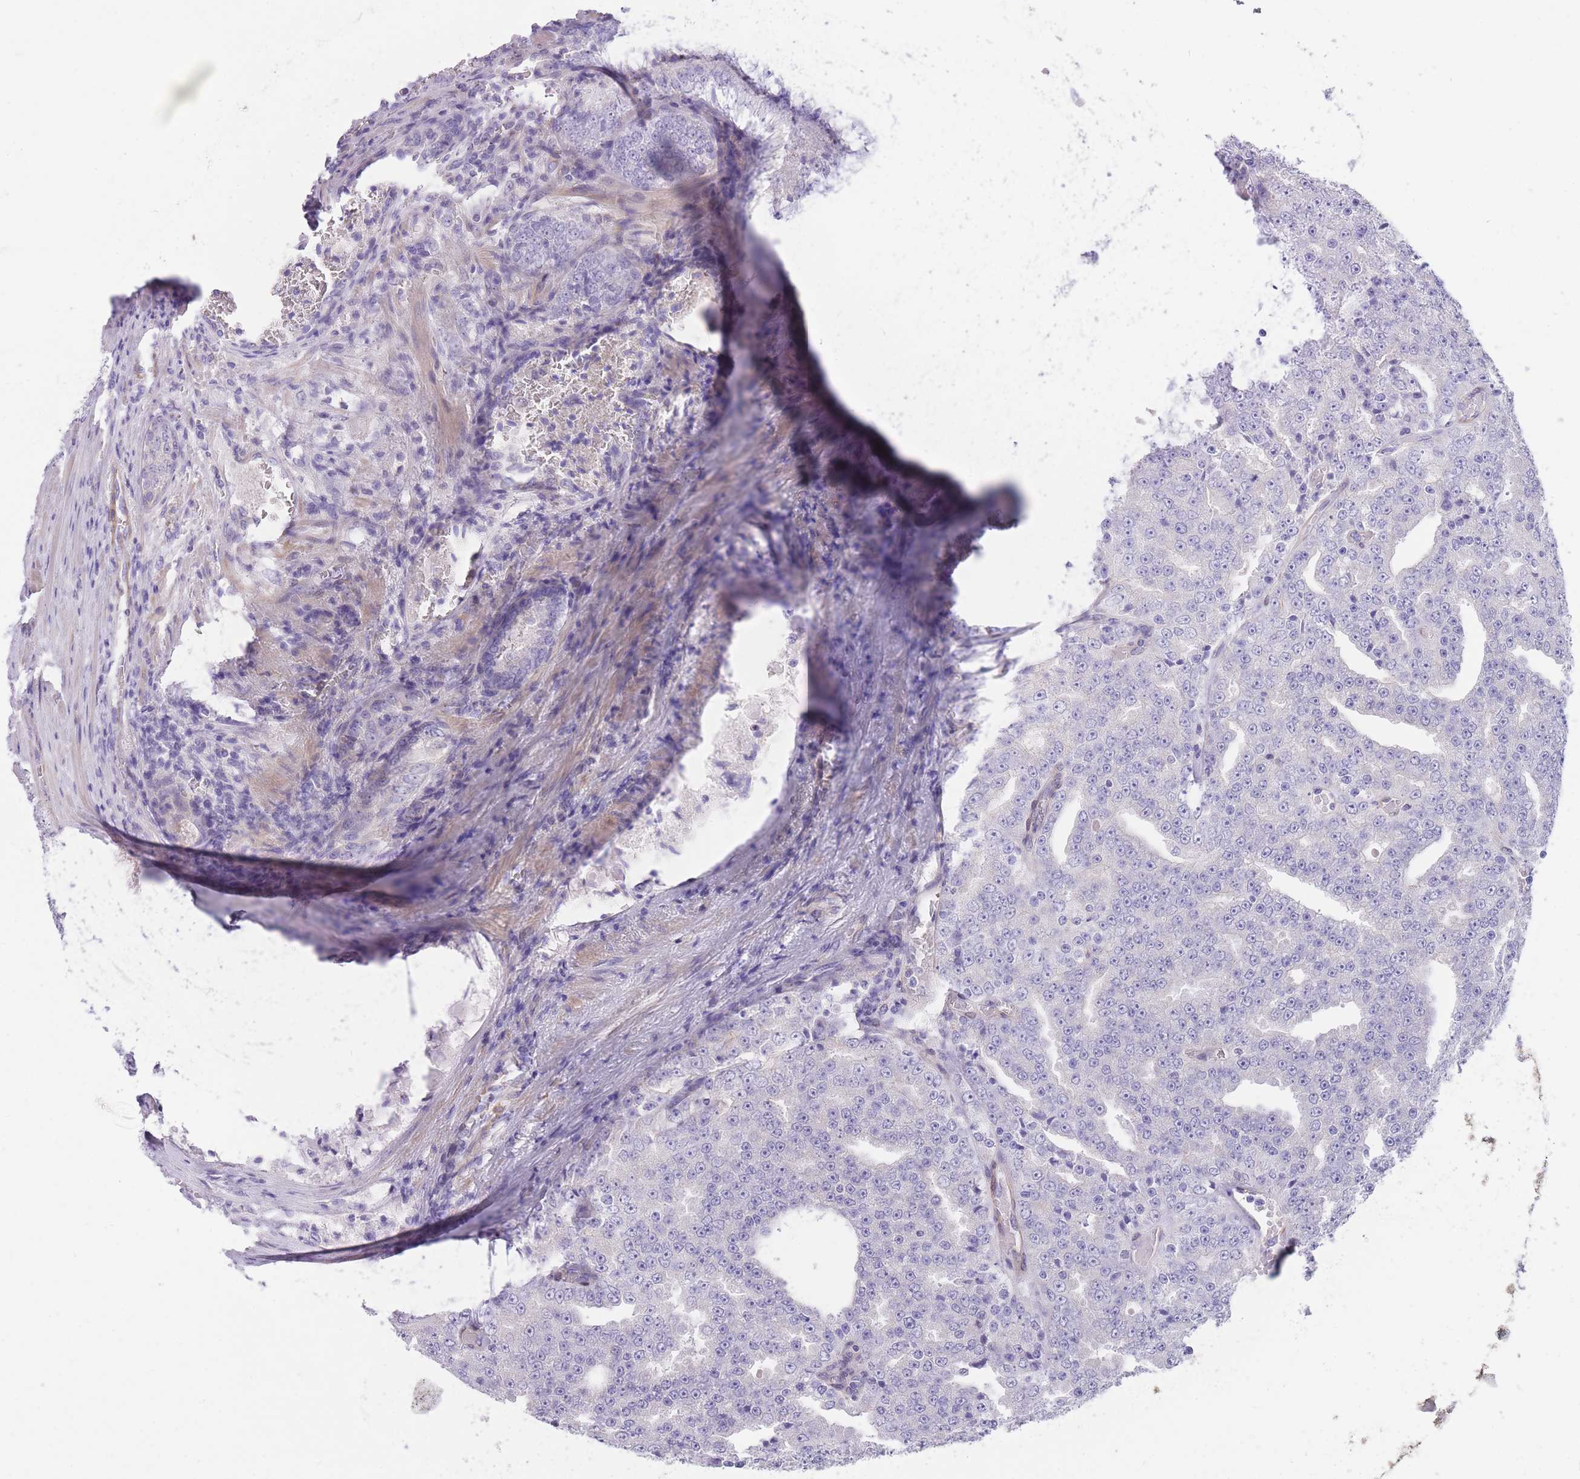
{"staining": {"intensity": "negative", "quantity": "none", "location": "none"}, "tissue": "prostate cancer", "cell_type": "Tumor cells", "image_type": "cancer", "snomed": [{"axis": "morphology", "description": "Adenocarcinoma, High grade"}, {"axis": "topography", "description": "Prostate"}], "caption": "The IHC micrograph has no significant expression in tumor cells of adenocarcinoma (high-grade) (prostate) tissue.", "gene": "OR11H12", "patient": {"sex": "male", "age": 63}}